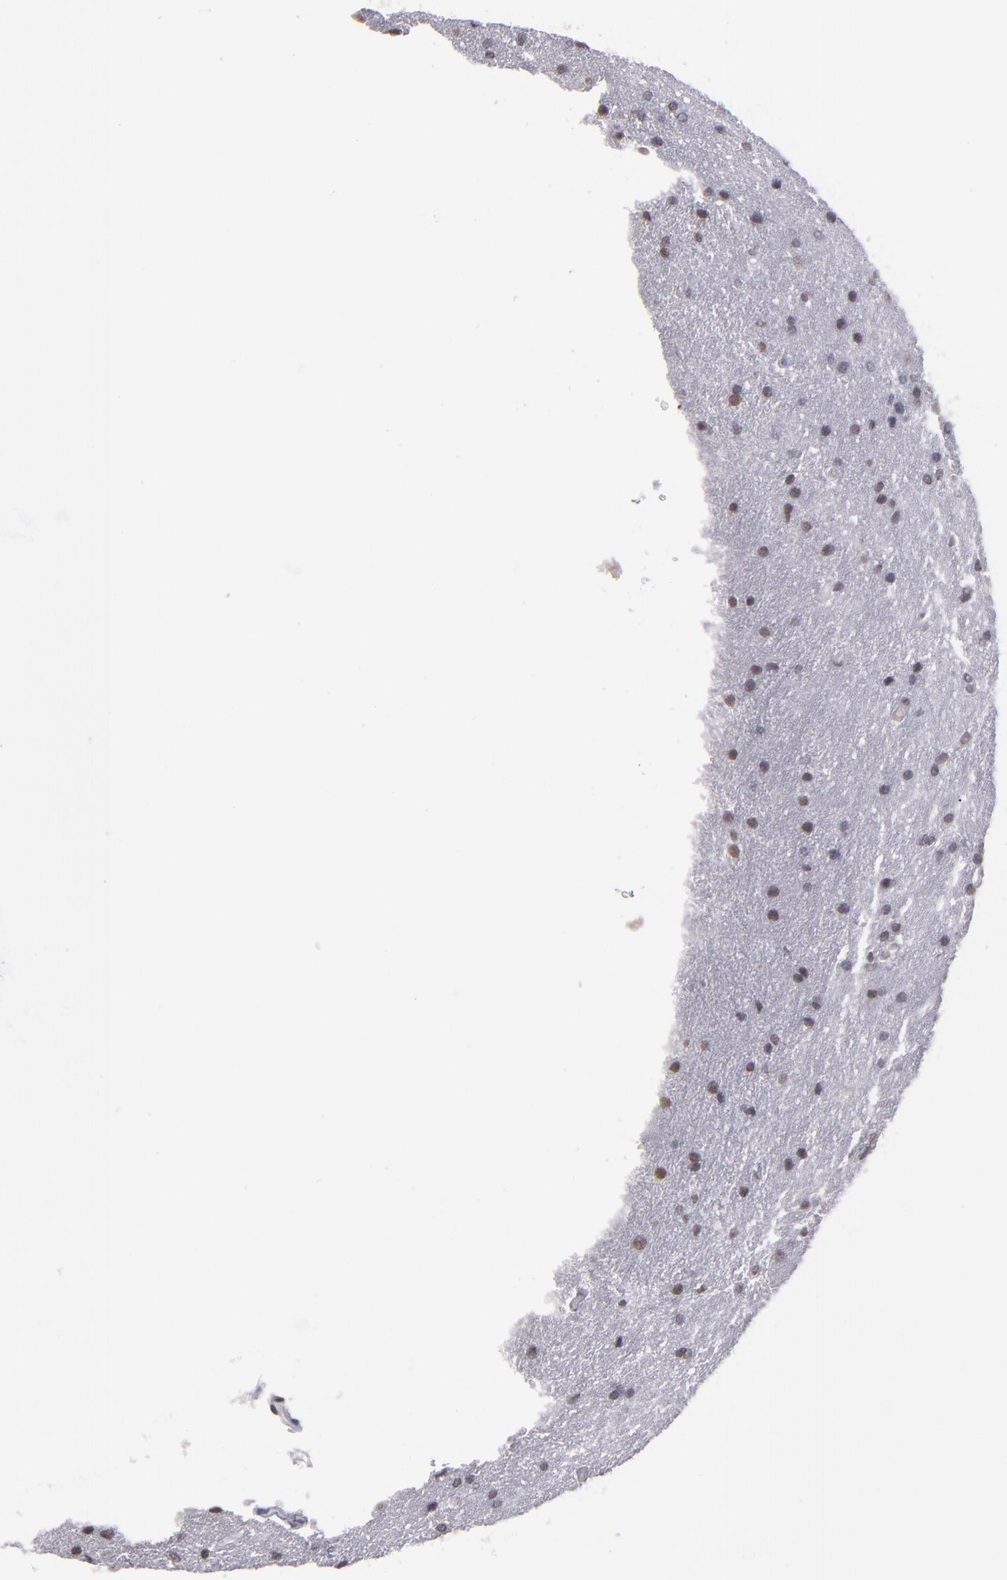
{"staining": {"intensity": "weak", "quantity": "25%-75%", "location": "nuclear"}, "tissue": "glioma", "cell_type": "Tumor cells", "image_type": "cancer", "snomed": [{"axis": "morphology", "description": "Glioma, malignant, Low grade"}, {"axis": "topography", "description": "Brain"}], "caption": "Immunohistochemistry (IHC) (DAB (3,3'-diaminobenzidine)) staining of glioma exhibits weak nuclear protein staining in approximately 25%-75% of tumor cells.", "gene": "IRF4", "patient": {"sex": "female", "age": 32}}